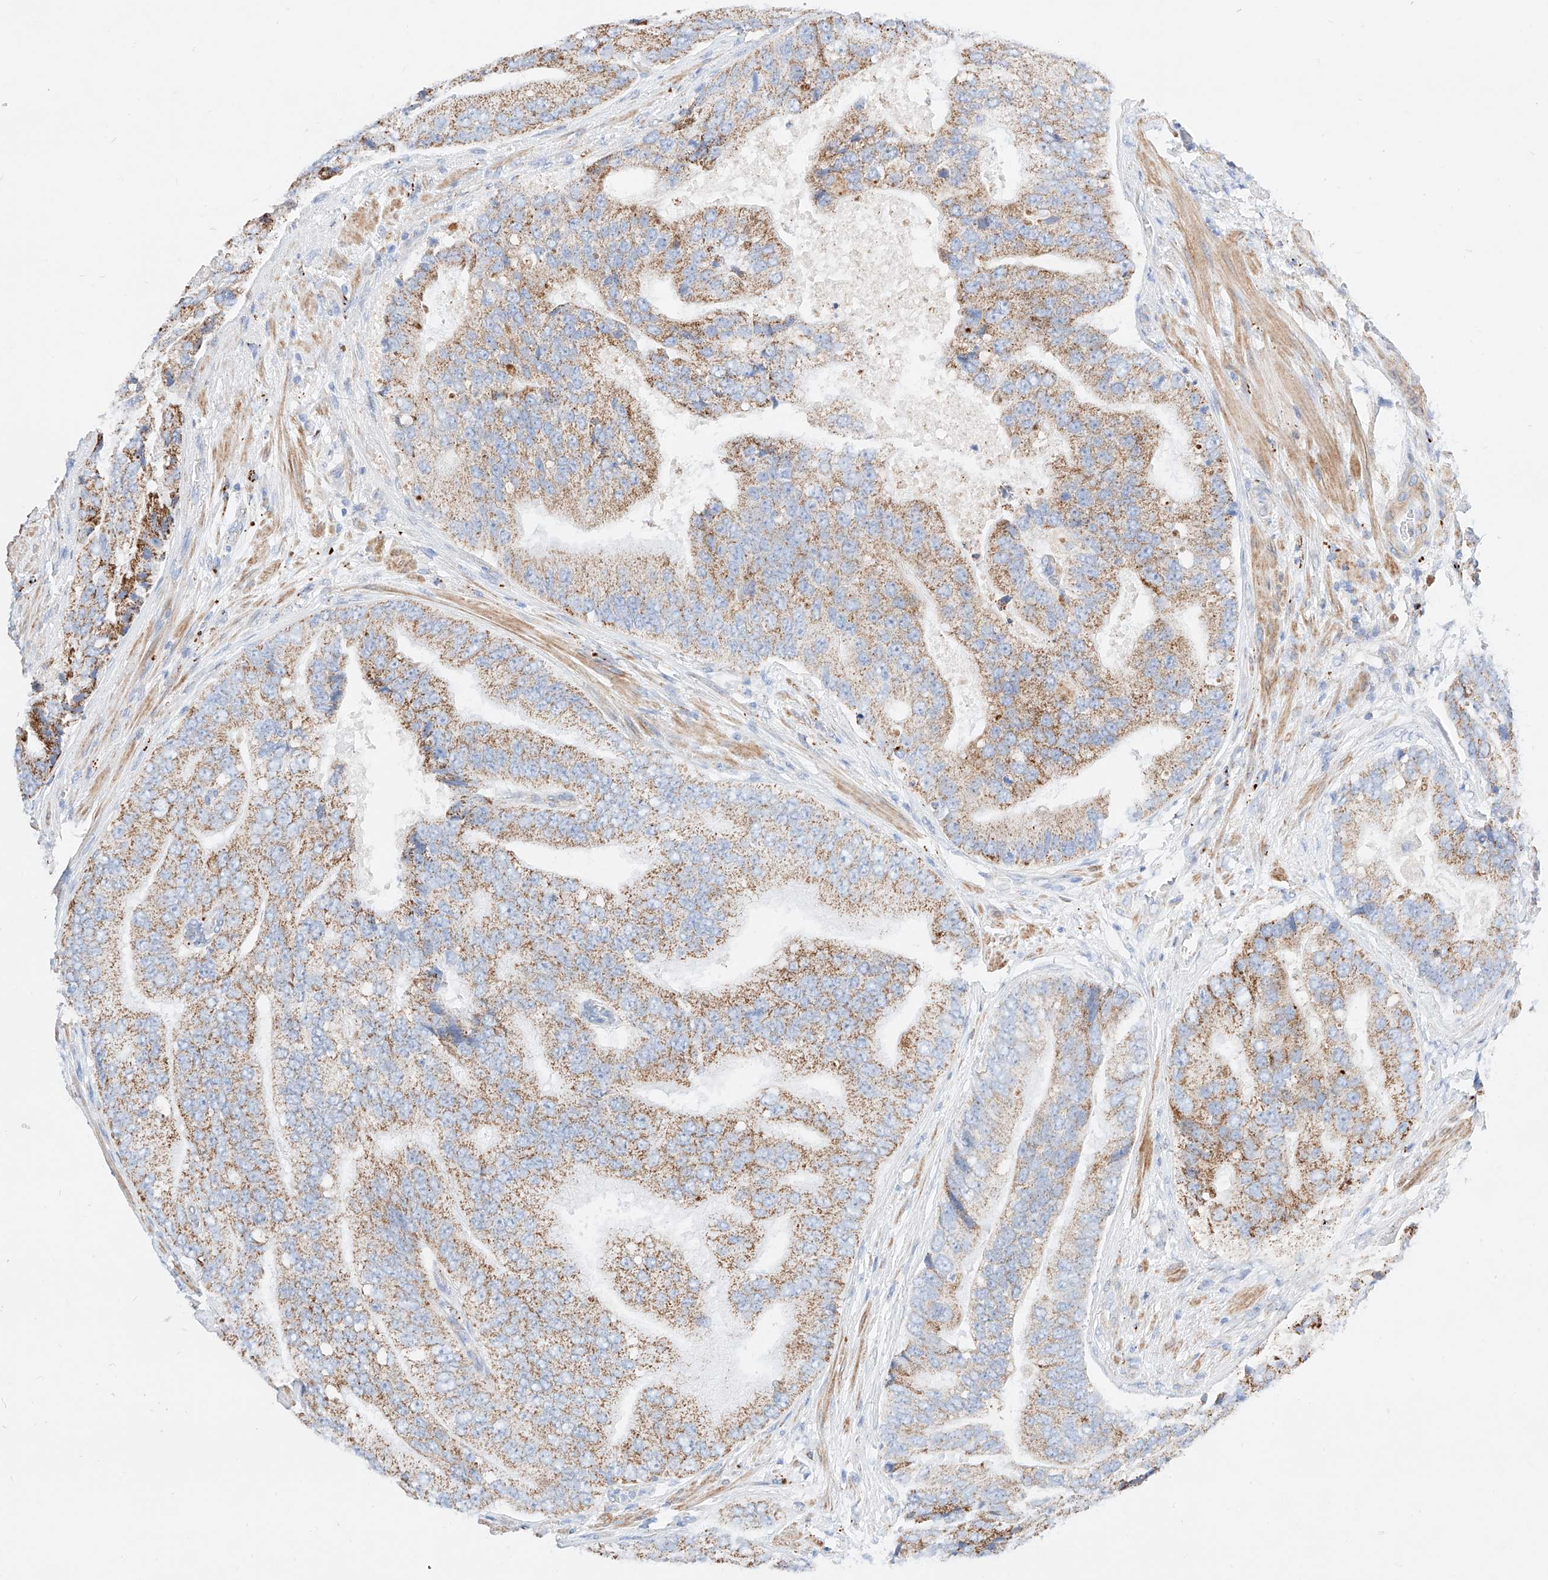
{"staining": {"intensity": "moderate", "quantity": ">75%", "location": "cytoplasmic/membranous"}, "tissue": "prostate cancer", "cell_type": "Tumor cells", "image_type": "cancer", "snomed": [{"axis": "morphology", "description": "Adenocarcinoma, High grade"}, {"axis": "topography", "description": "Prostate"}], "caption": "A micrograph of human high-grade adenocarcinoma (prostate) stained for a protein displays moderate cytoplasmic/membranous brown staining in tumor cells. Using DAB (3,3'-diaminobenzidine) (brown) and hematoxylin (blue) stains, captured at high magnification using brightfield microscopy.", "gene": "C6orf62", "patient": {"sex": "male", "age": 70}}